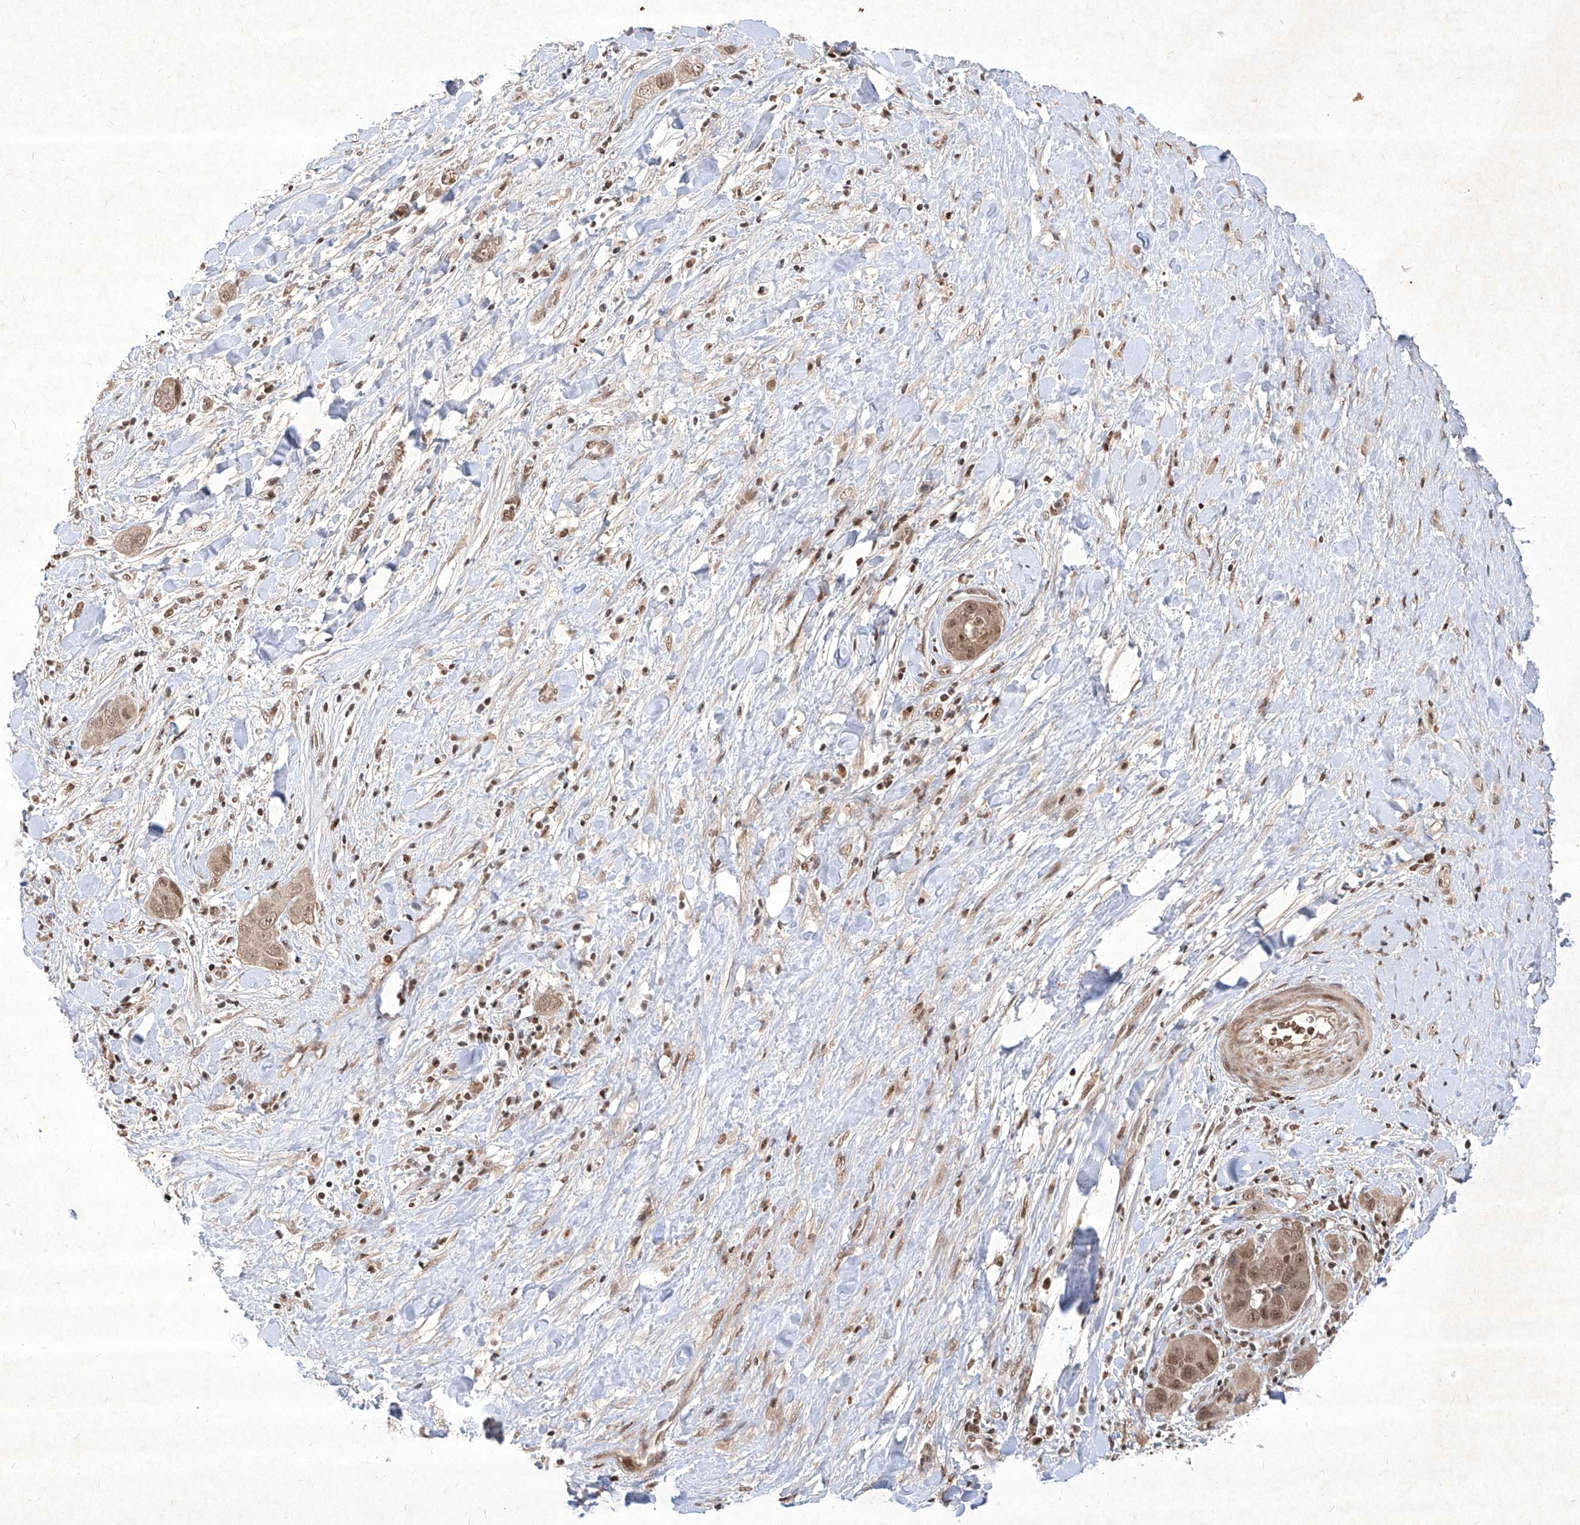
{"staining": {"intensity": "moderate", "quantity": ">75%", "location": "cytoplasmic/membranous,nuclear"}, "tissue": "liver cancer", "cell_type": "Tumor cells", "image_type": "cancer", "snomed": [{"axis": "morphology", "description": "Cholangiocarcinoma"}, {"axis": "topography", "description": "Liver"}], "caption": "IHC histopathology image of liver cholangiocarcinoma stained for a protein (brown), which reveals medium levels of moderate cytoplasmic/membranous and nuclear expression in about >75% of tumor cells.", "gene": "IRF2", "patient": {"sex": "female", "age": 52}}